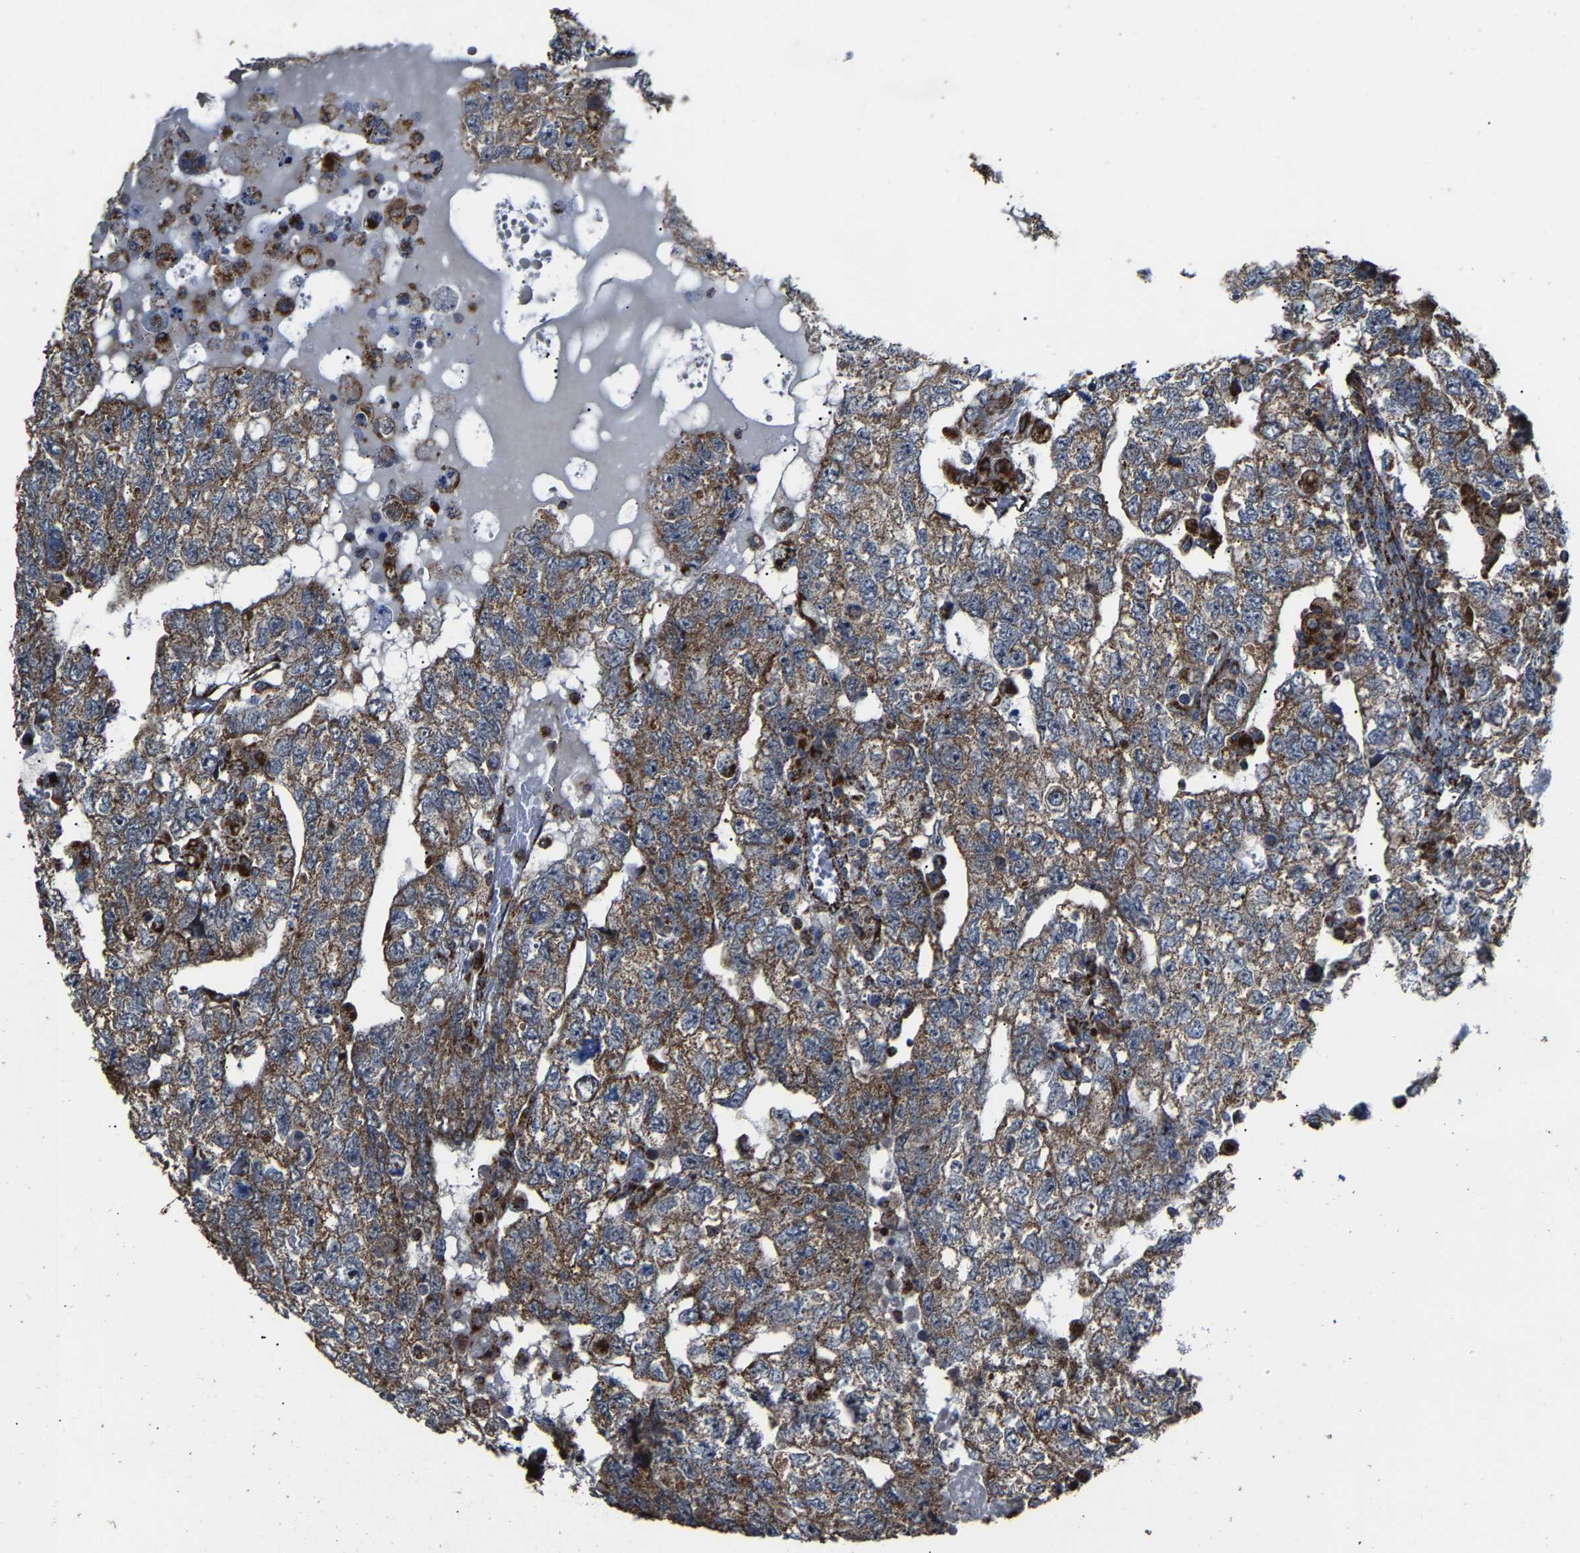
{"staining": {"intensity": "moderate", "quantity": ">75%", "location": "cytoplasmic/membranous"}, "tissue": "testis cancer", "cell_type": "Tumor cells", "image_type": "cancer", "snomed": [{"axis": "morphology", "description": "Carcinoma, Embryonal, NOS"}, {"axis": "topography", "description": "Testis"}], "caption": "The immunohistochemical stain shows moderate cytoplasmic/membranous staining in tumor cells of testis embryonal carcinoma tissue.", "gene": "NDUFV3", "patient": {"sex": "male", "age": 36}}